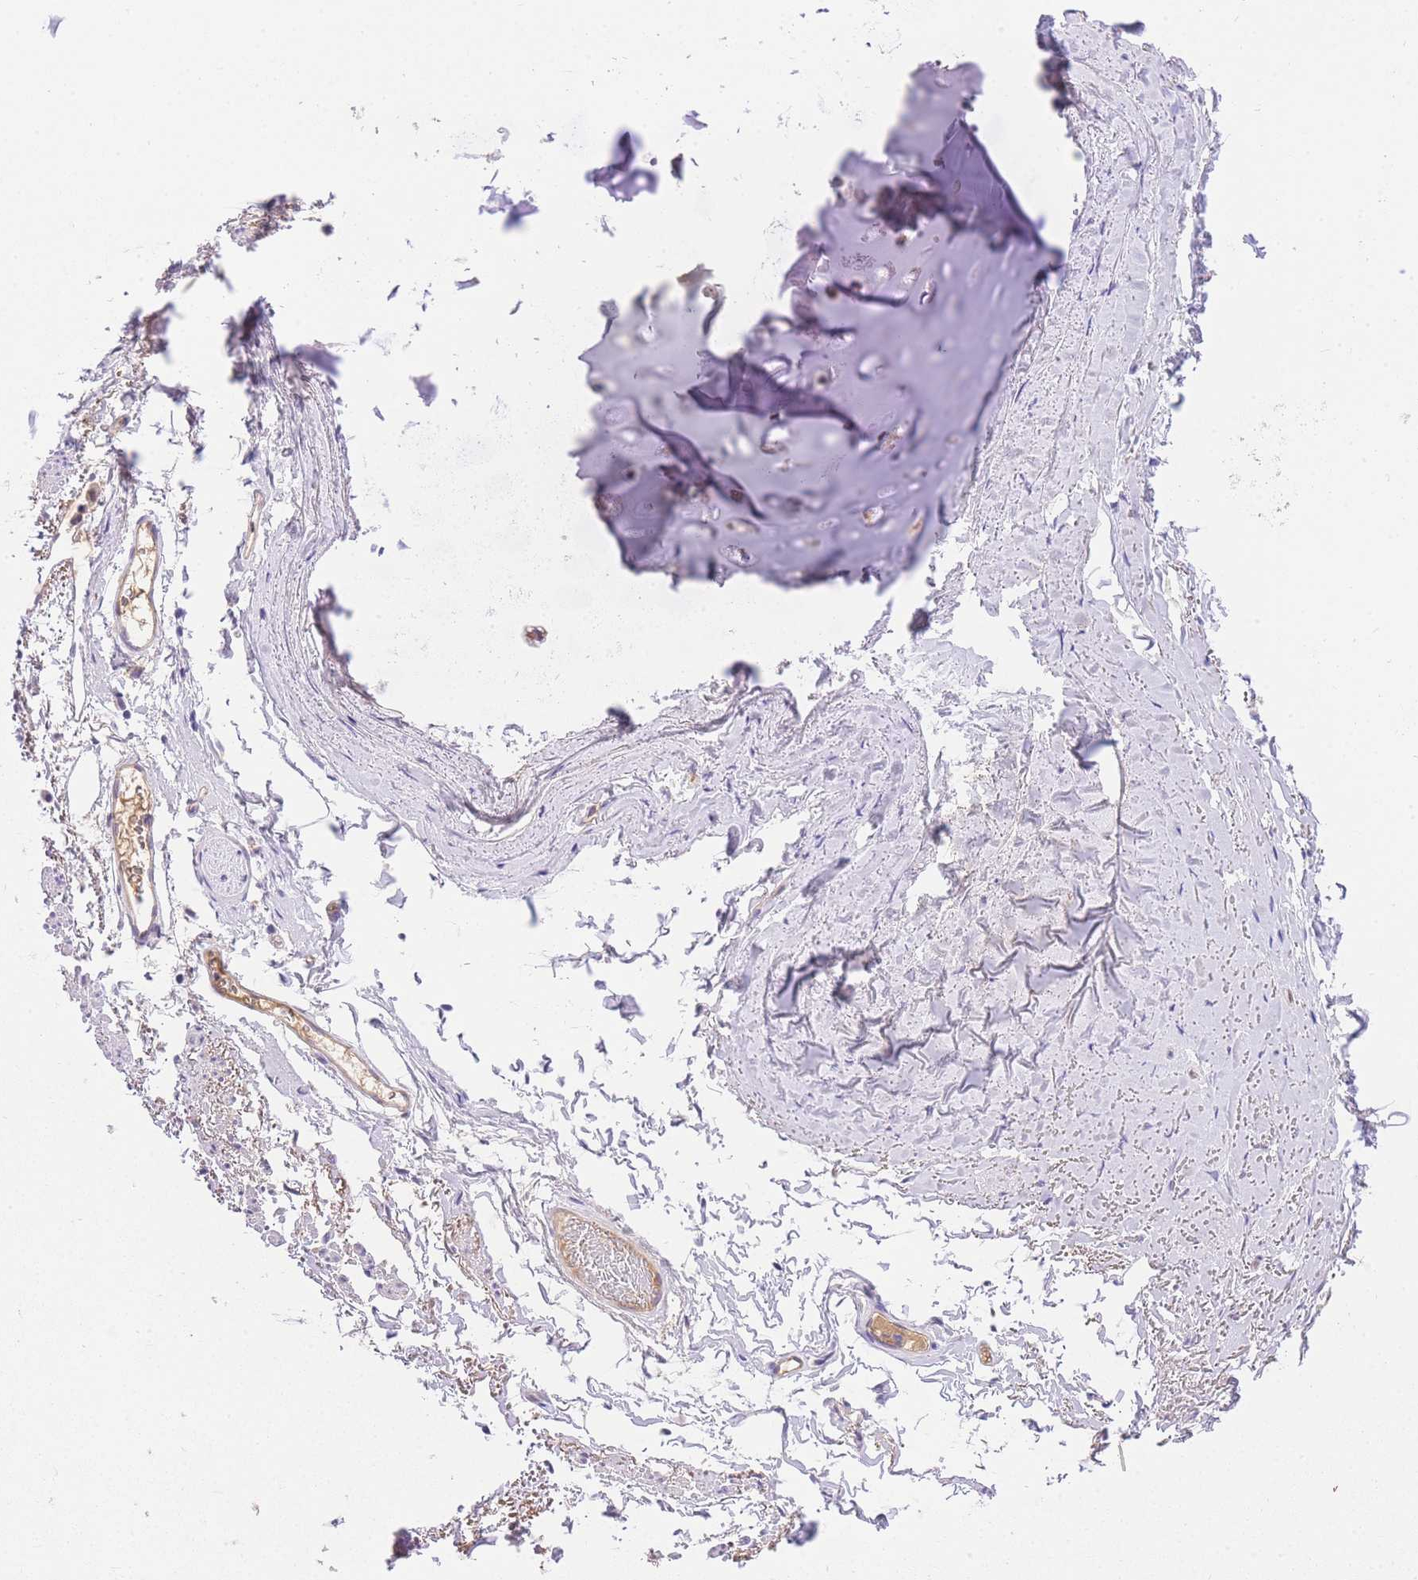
{"staining": {"intensity": "negative", "quantity": "none", "location": "none"}, "tissue": "adipose tissue", "cell_type": "Adipocytes", "image_type": "normal", "snomed": [{"axis": "morphology", "description": "Normal tissue, NOS"}, {"axis": "topography", "description": "Cartilage tissue"}, {"axis": "topography", "description": "Bronchus"}], "caption": "Micrograph shows no significant protein positivity in adipocytes of normal adipose tissue.", "gene": "LIPH", "patient": {"sex": "female", "age": 73}}